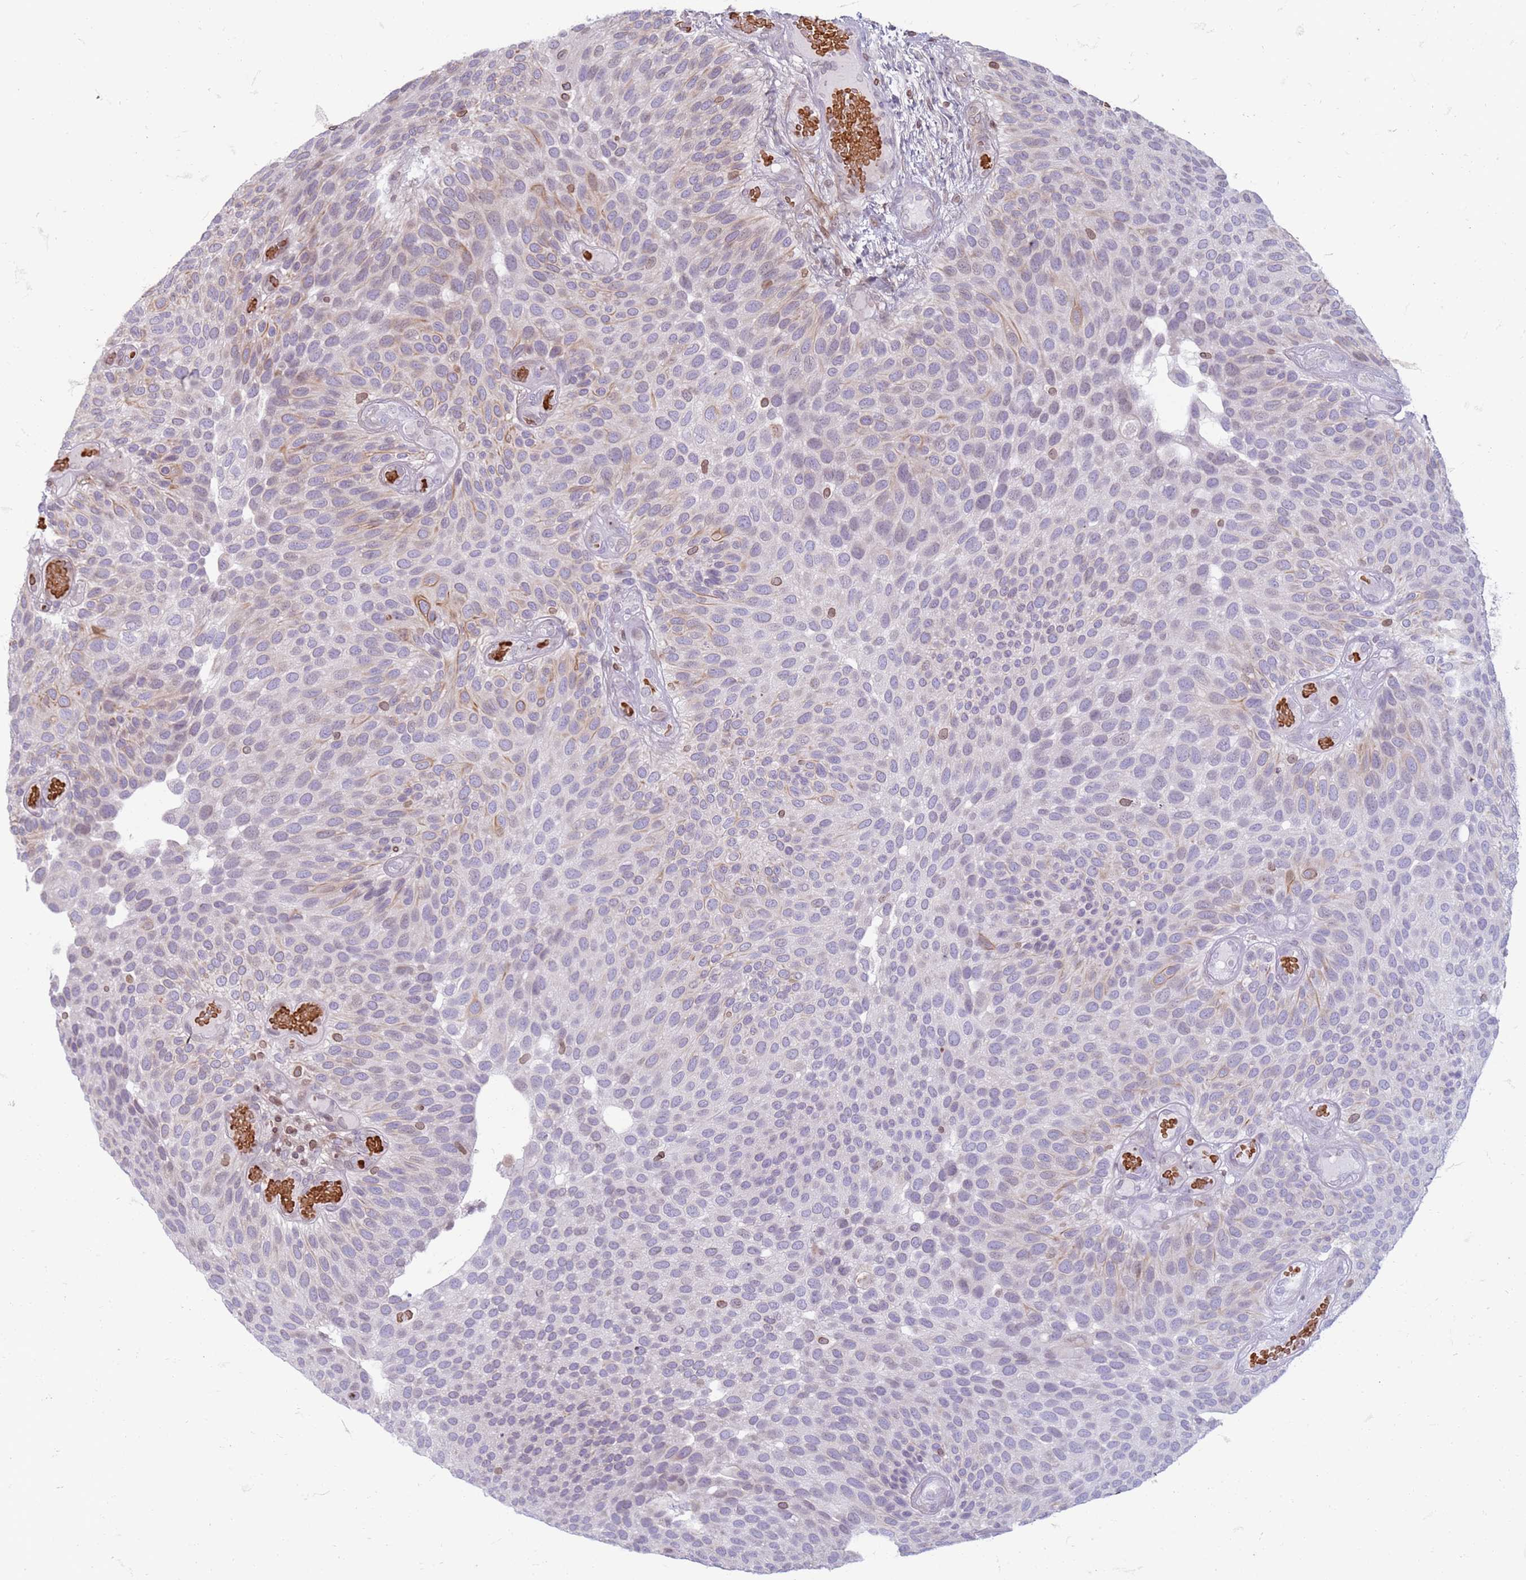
{"staining": {"intensity": "moderate", "quantity": "<25%", "location": "cytoplasmic/membranous,nuclear"}, "tissue": "urothelial cancer", "cell_type": "Tumor cells", "image_type": "cancer", "snomed": [{"axis": "morphology", "description": "Urothelial carcinoma, Low grade"}, {"axis": "topography", "description": "Urinary bladder"}], "caption": "IHC (DAB) staining of human urothelial cancer displays moderate cytoplasmic/membranous and nuclear protein expression in about <25% of tumor cells.", "gene": "METTL25B", "patient": {"sex": "male", "age": 89}}